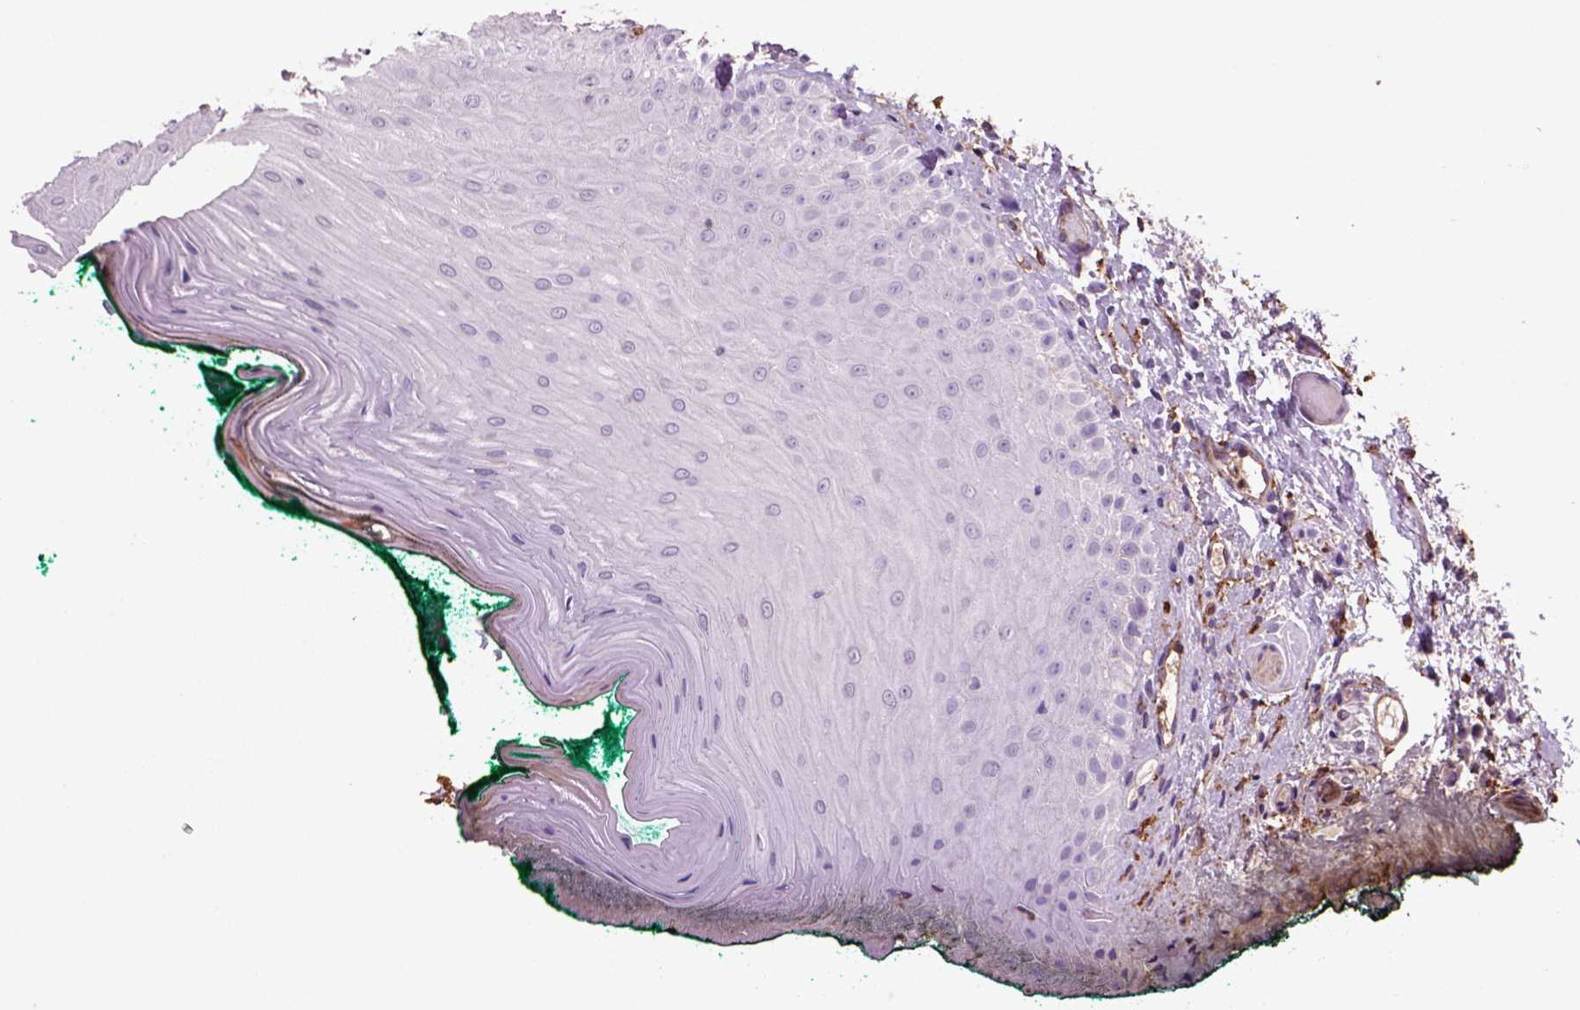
{"staining": {"intensity": "negative", "quantity": "none", "location": "none"}, "tissue": "oral mucosa", "cell_type": "Squamous epithelial cells", "image_type": "normal", "snomed": [{"axis": "morphology", "description": "Normal tissue, NOS"}, {"axis": "topography", "description": "Oral tissue"}], "caption": "Immunohistochemistry histopathology image of unremarkable human oral mucosa stained for a protein (brown), which shows no staining in squamous epithelial cells. Nuclei are stained in blue.", "gene": "CD14", "patient": {"sex": "female", "age": 83}}